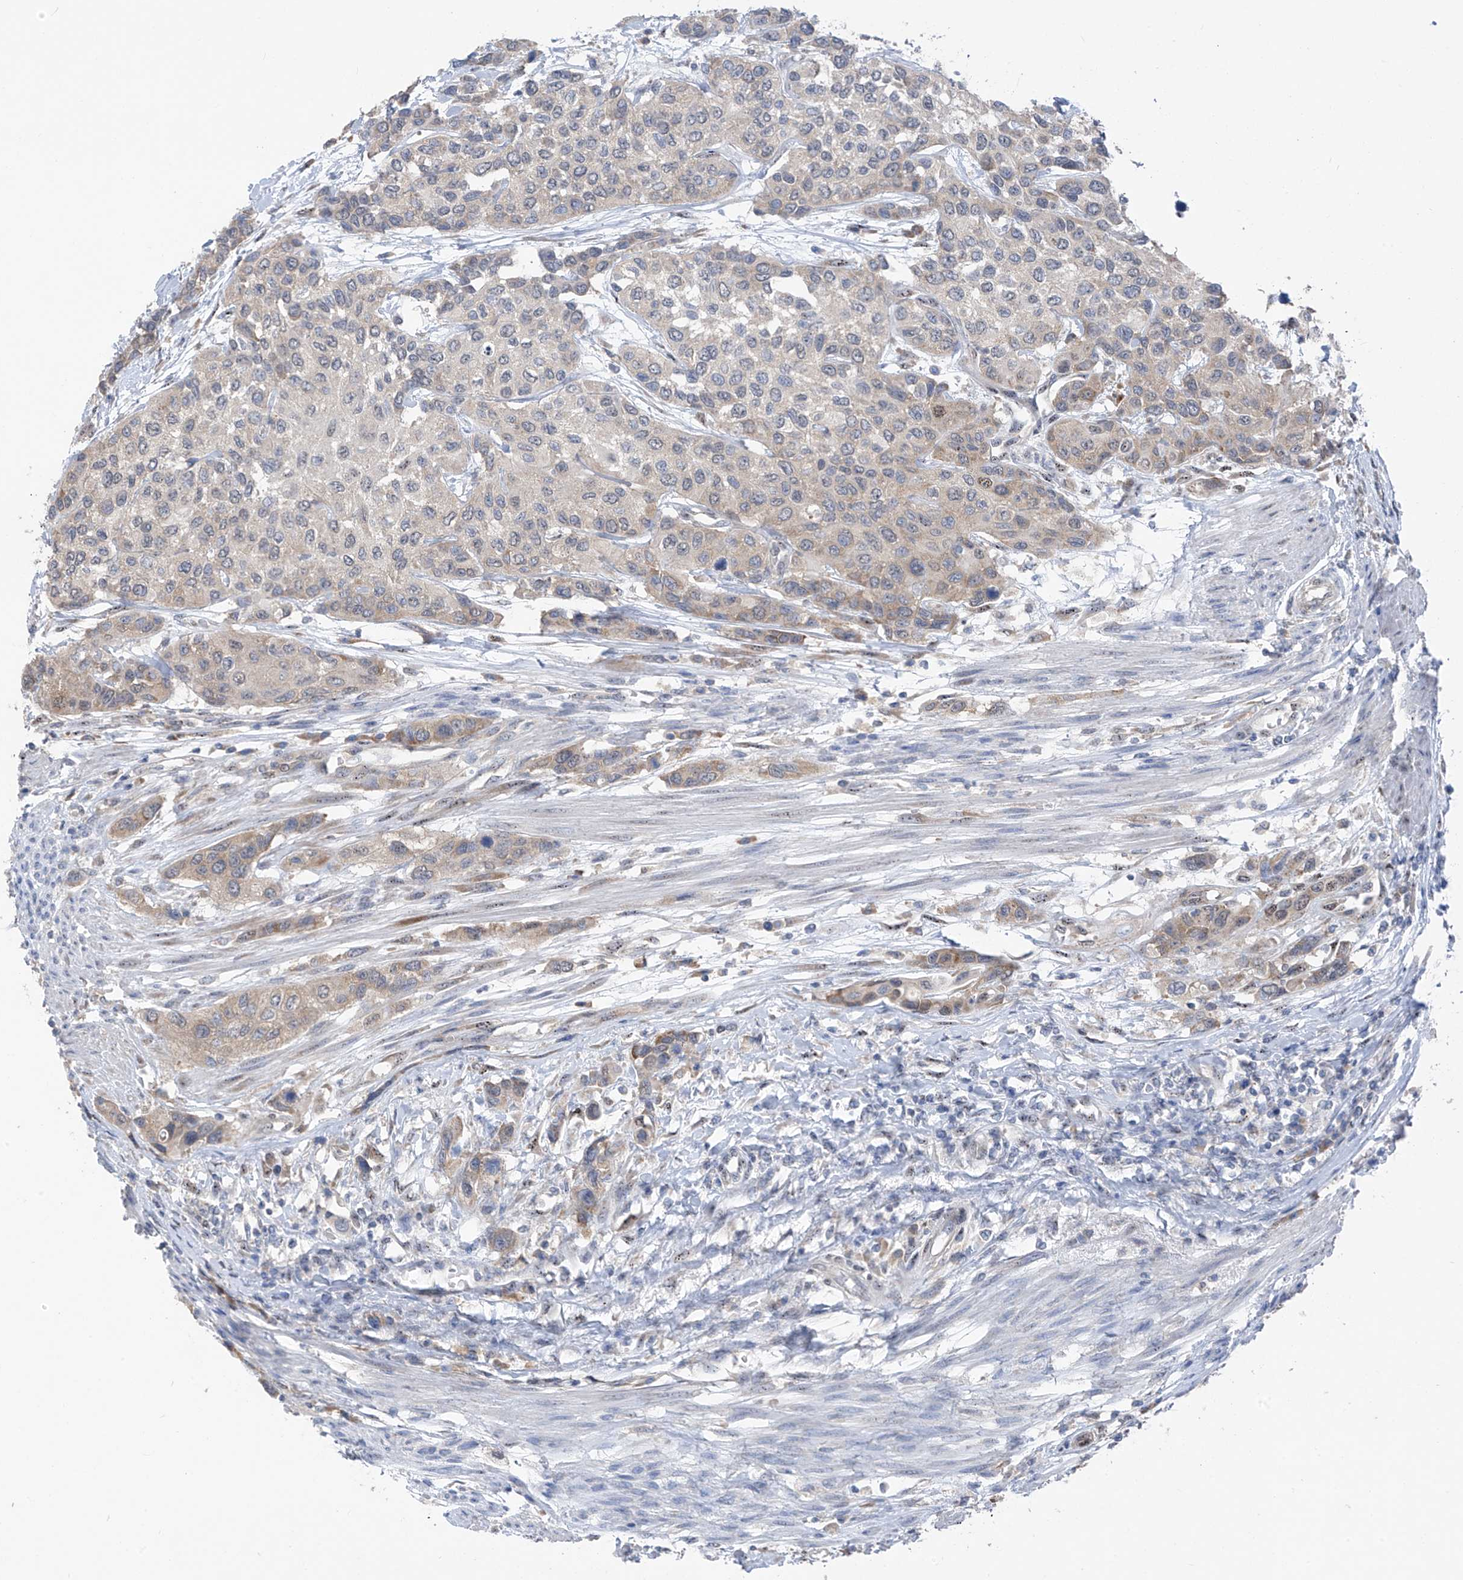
{"staining": {"intensity": "weak", "quantity": "<25%", "location": "cytoplasmic/membranous,nuclear"}, "tissue": "urothelial cancer", "cell_type": "Tumor cells", "image_type": "cancer", "snomed": [{"axis": "morphology", "description": "Normal tissue, NOS"}, {"axis": "morphology", "description": "Urothelial carcinoma, High grade"}, {"axis": "topography", "description": "Vascular tissue"}, {"axis": "topography", "description": "Urinary bladder"}], "caption": "Image shows no significant protein staining in tumor cells of high-grade urothelial carcinoma. (DAB (3,3'-diaminobenzidine) immunohistochemistry (IHC) with hematoxylin counter stain).", "gene": "RPL4", "patient": {"sex": "female", "age": 56}}